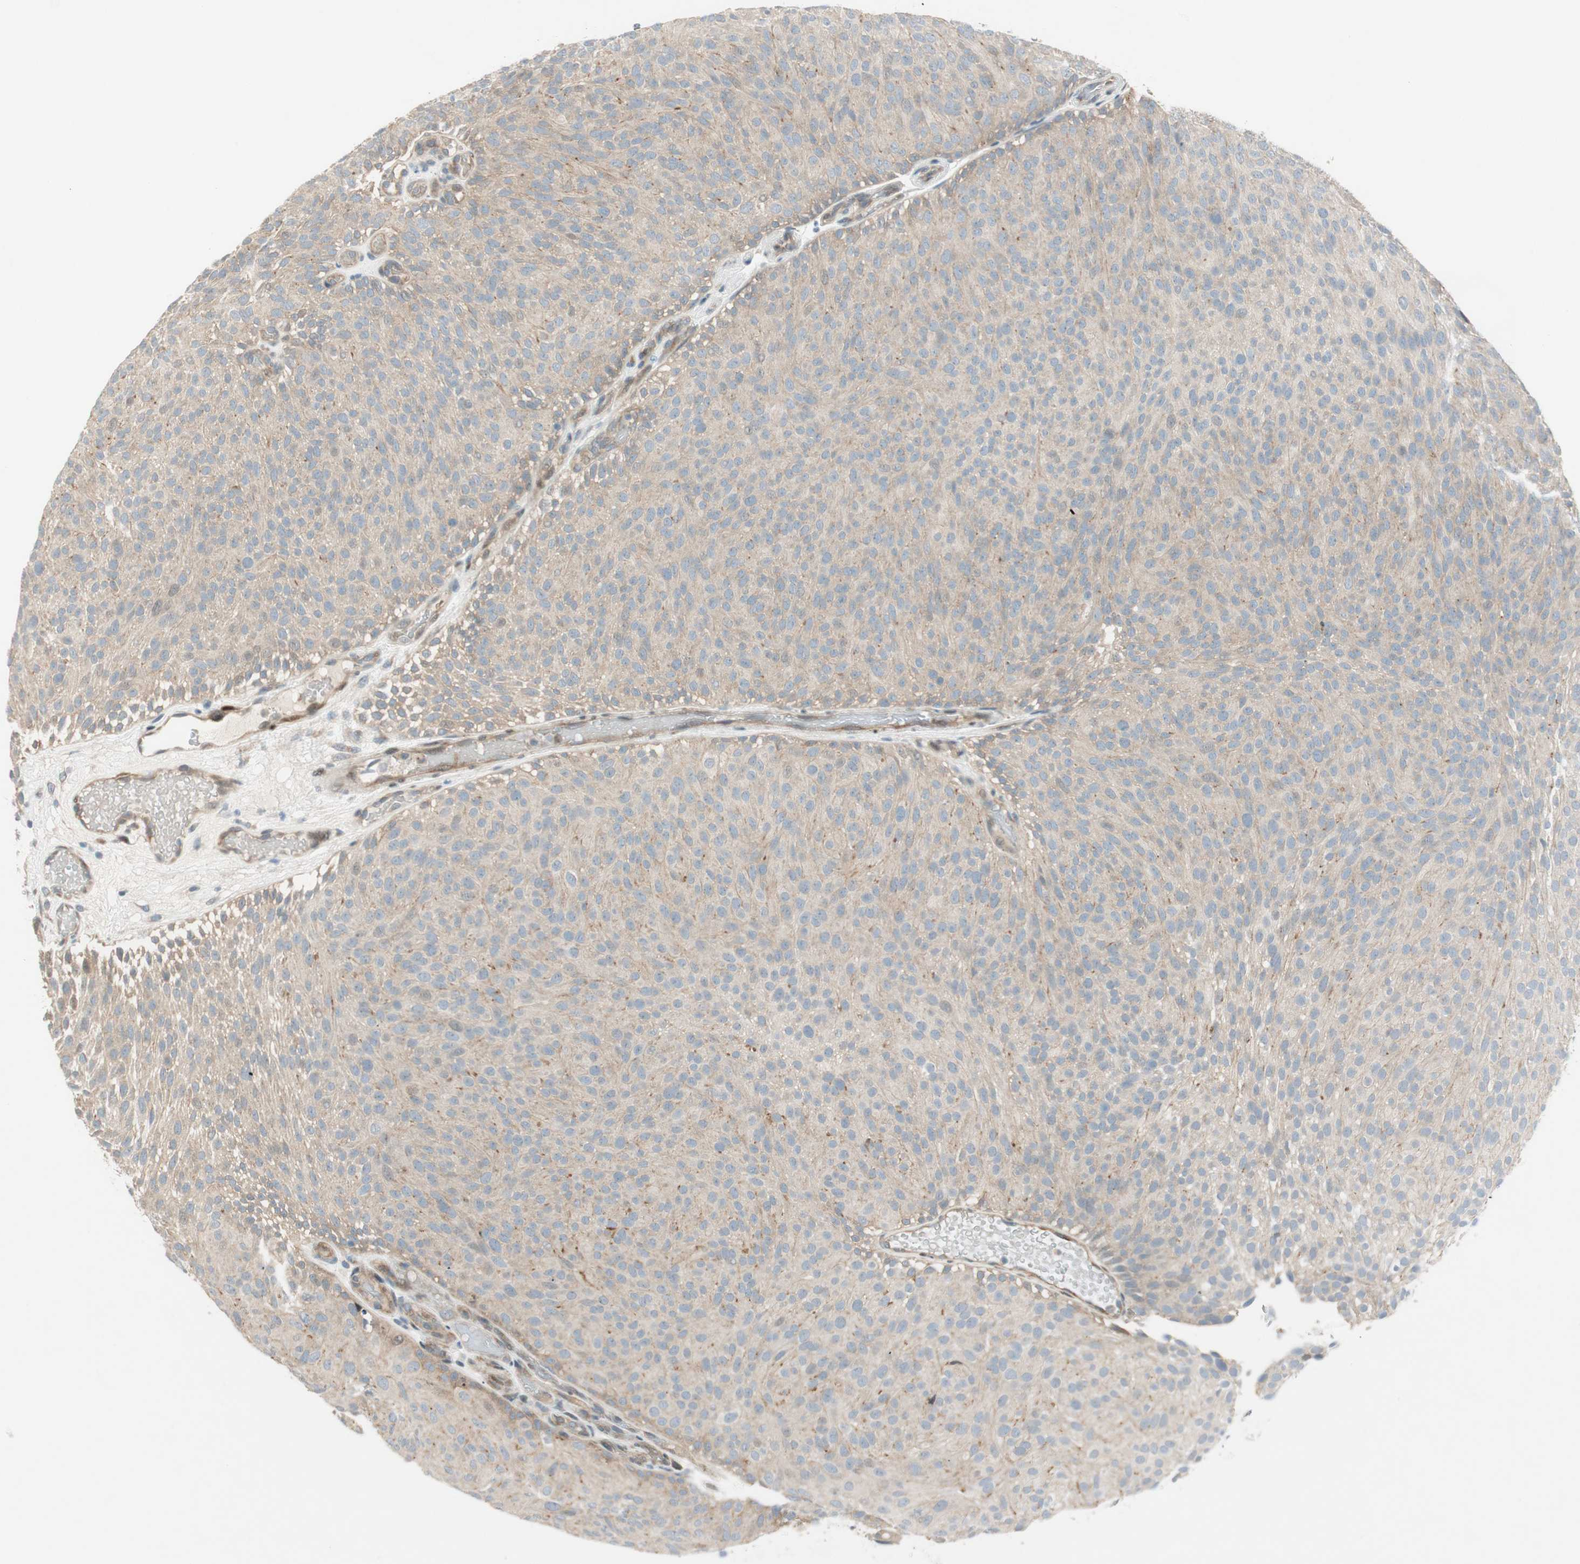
{"staining": {"intensity": "weak", "quantity": ">75%", "location": "cytoplasmic/membranous"}, "tissue": "urothelial cancer", "cell_type": "Tumor cells", "image_type": "cancer", "snomed": [{"axis": "morphology", "description": "Urothelial carcinoma, Low grade"}, {"axis": "topography", "description": "Urinary bladder"}], "caption": "Urothelial cancer was stained to show a protein in brown. There is low levels of weak cytoplasmic/membranous expression in about >75% of tumor cells.", "gene": "CGRRF1", "patient": {"sex": "male", "age": 78}}